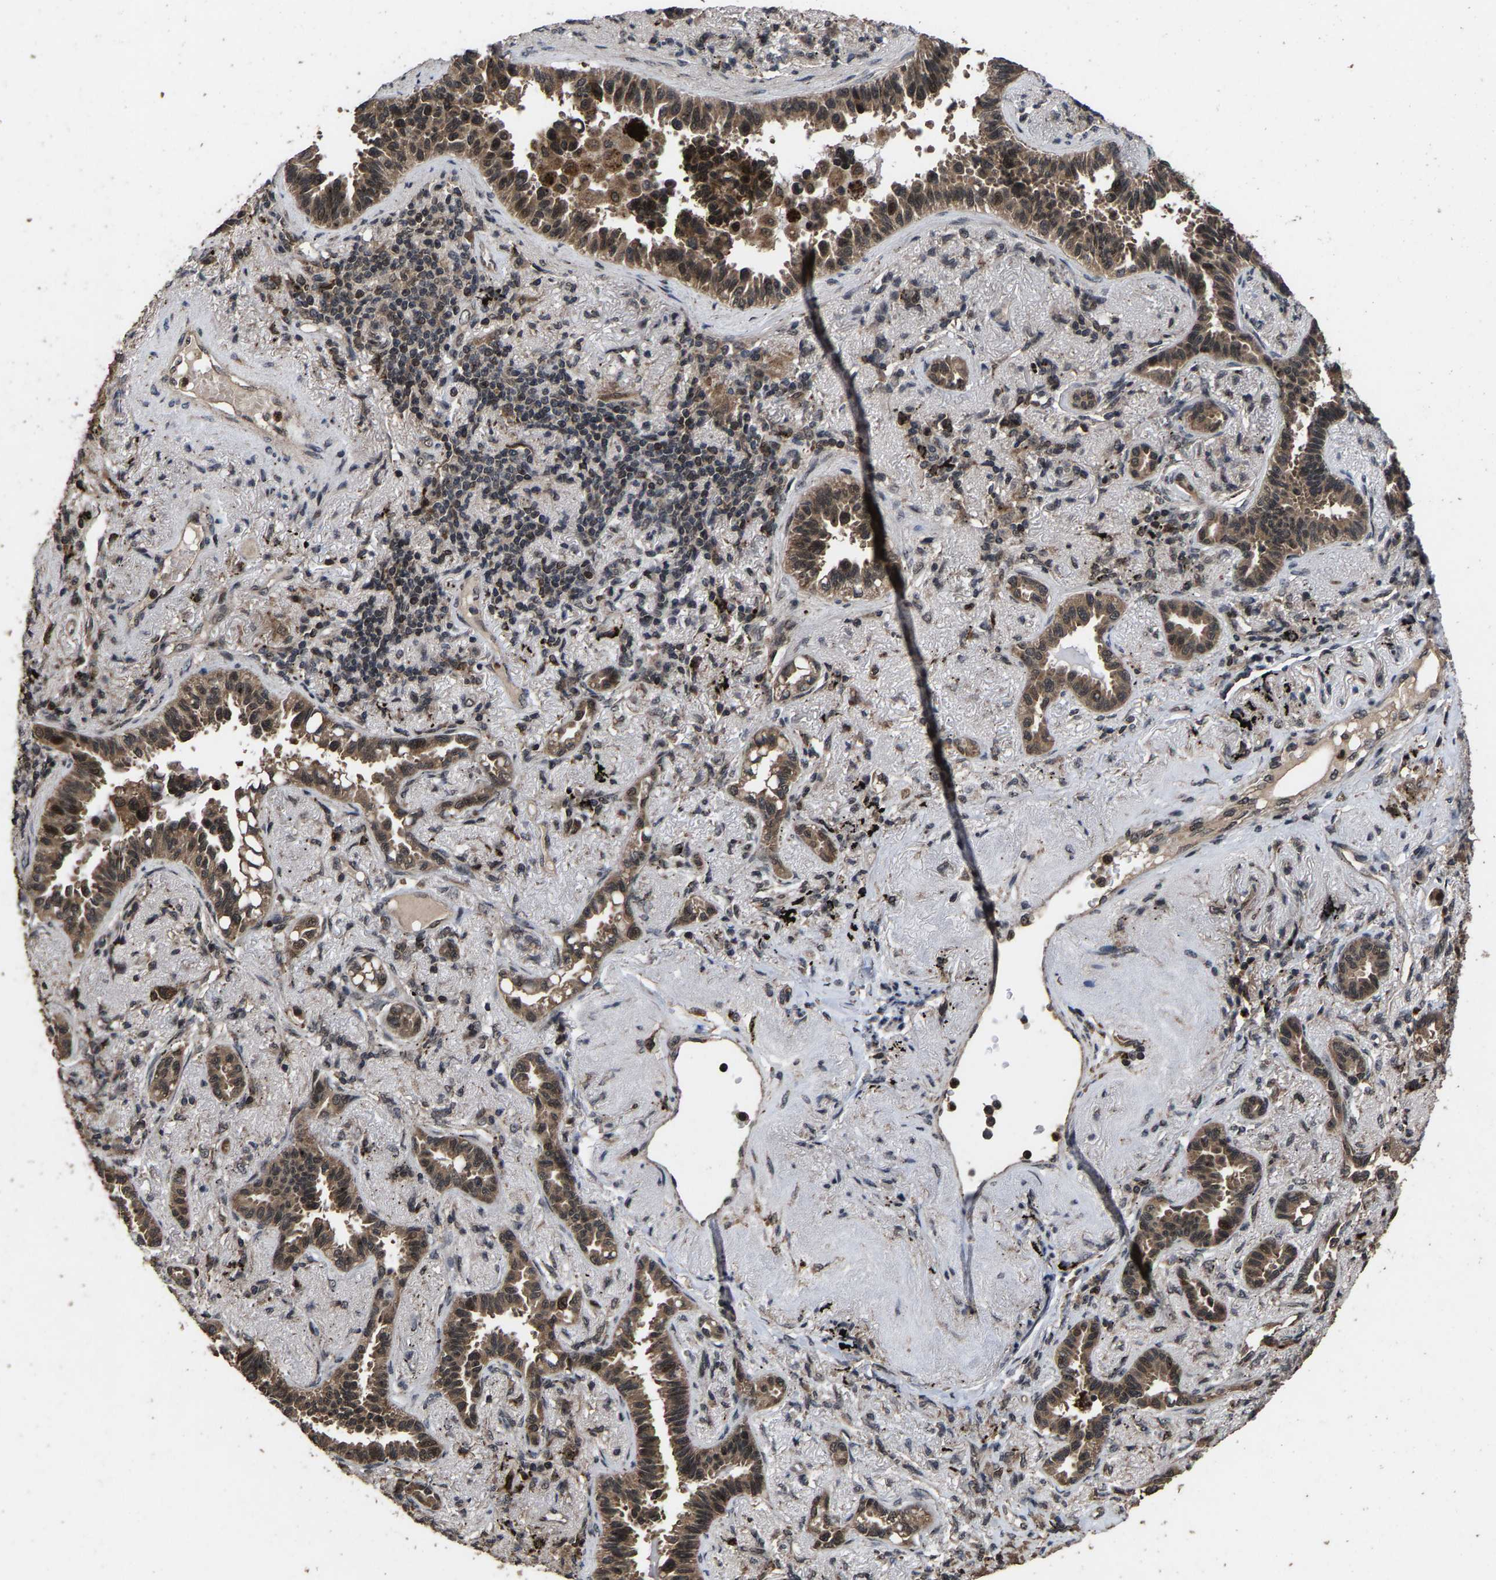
{"staining": {"intensity": "moderate", "quantity": ">75%", "location": "cytoplasmic/membranous"}, "tissue": "lung cancer", "cell_type": "Tumor cells", "image_type": "cancer", "snomed": [{"axis": "morphology", "description": "Adenocarcinoma, NOS"}, {"axis": "topography", "description": "Lung"}], "caption": "High-power microscopy captured an IHC micrograph of lung cancer (adenocarcinoma), revealing moderate cytoplasmic/membranous positivity in about >75% of tumor cells.", "gene": "HAUS6", "patient": {"sex": "male", "age": 59}}